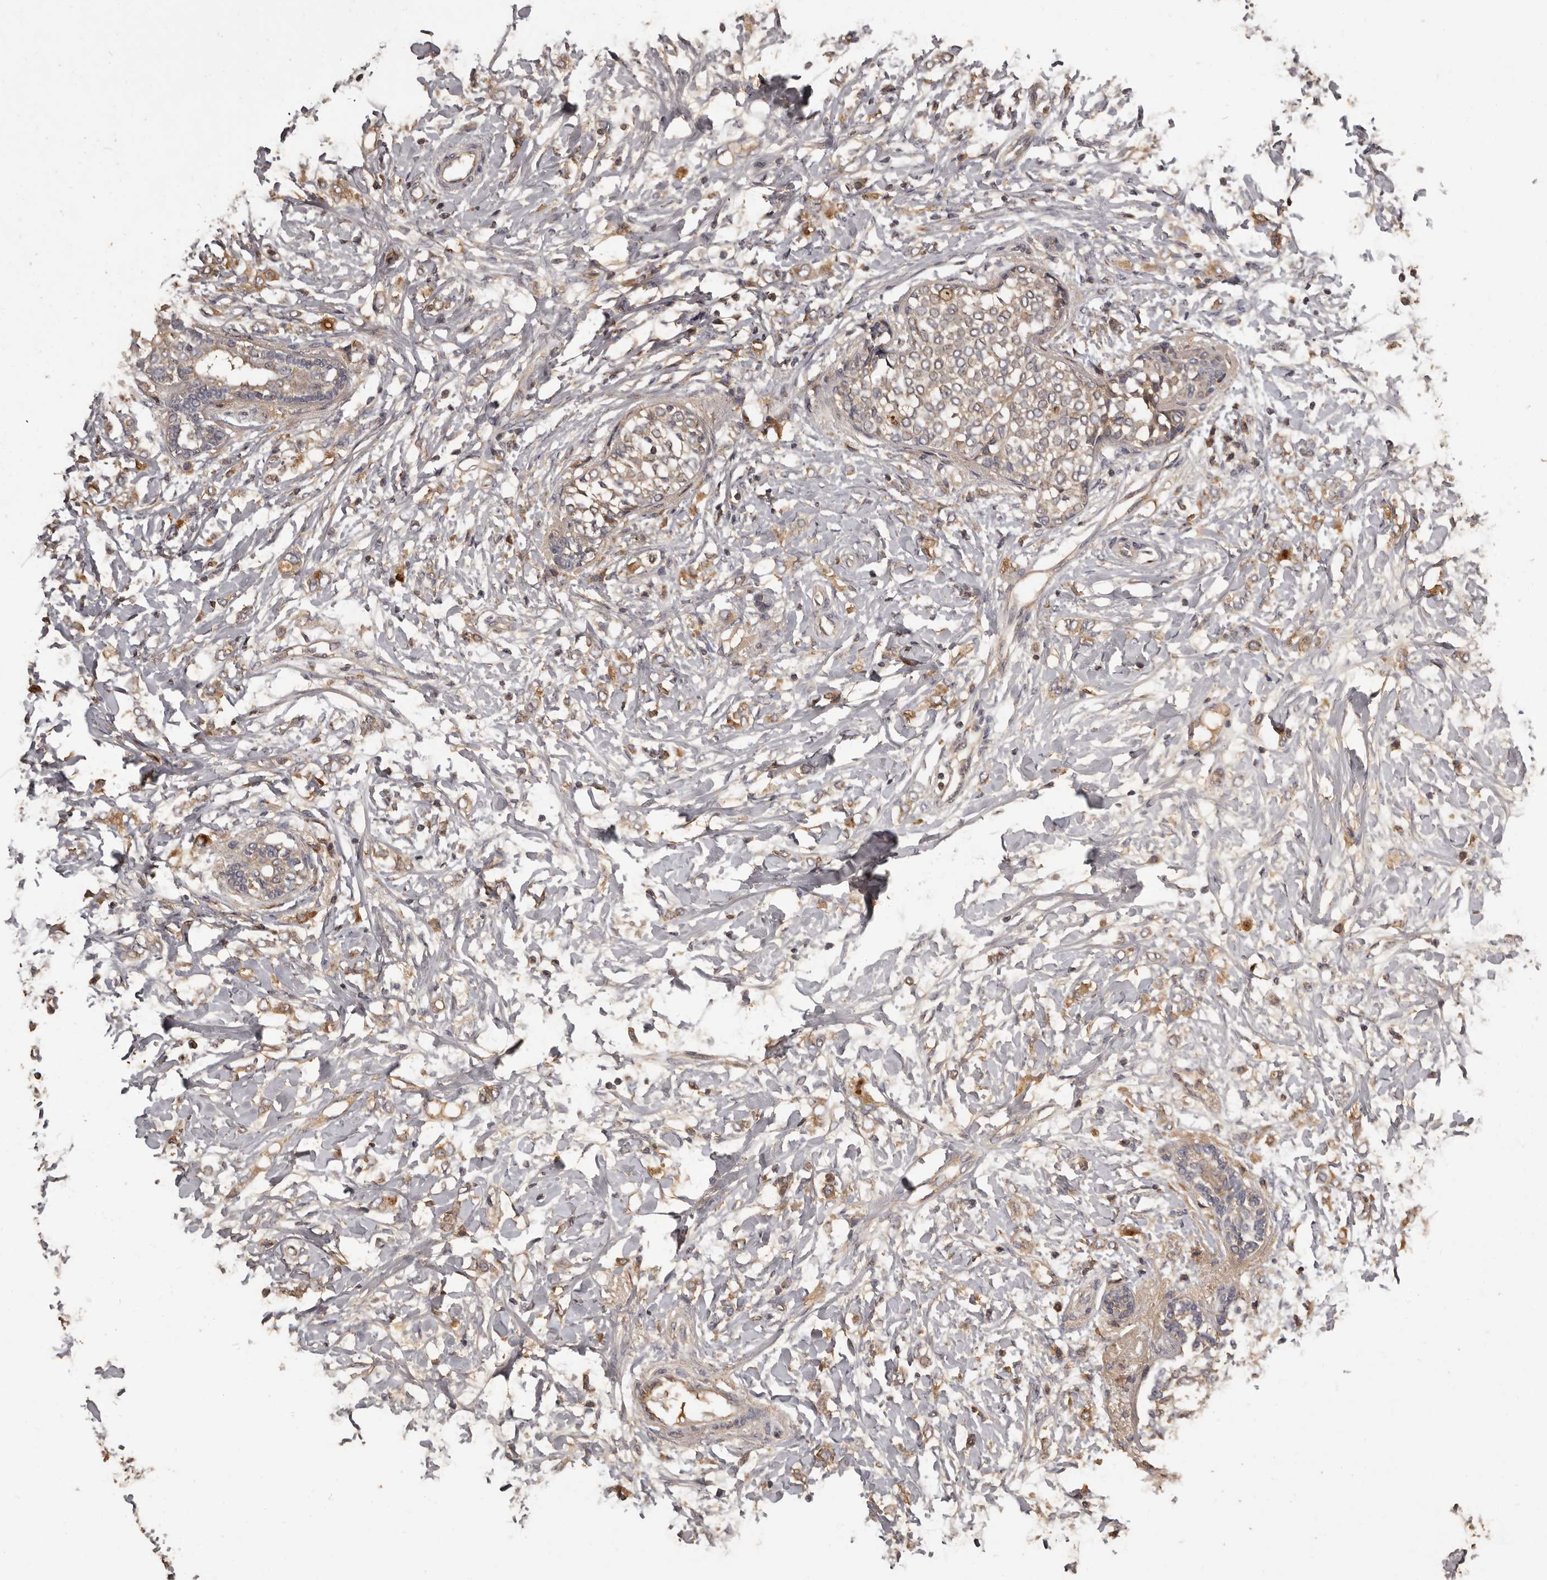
{"staining": {"intensity": "moderate", "quantity": ">75%", "location": "cytoplasmic/membranous"}, "tissue": "breast cancer", "cell_type": "Tumor cells", "image_type": "cancer", "snomed": [{"axis": "morphology", "description": "Normal tissue, NOS"}, {"axis": "morphology", "description": "Lobular carcinoma"}, {"axis": "topography", "description": "Breast"}], "caption": "An immunohistochemistry micrograph of tumor tissue is shown. Protein staining in brown highlights moderate cytoplasmic/membranous positivity in breast lobular carcinoma within tumor cells. Nuclei are stained in blue.", "gene": "MGAT5", "patient": {"sex": "female", "age": 47}}